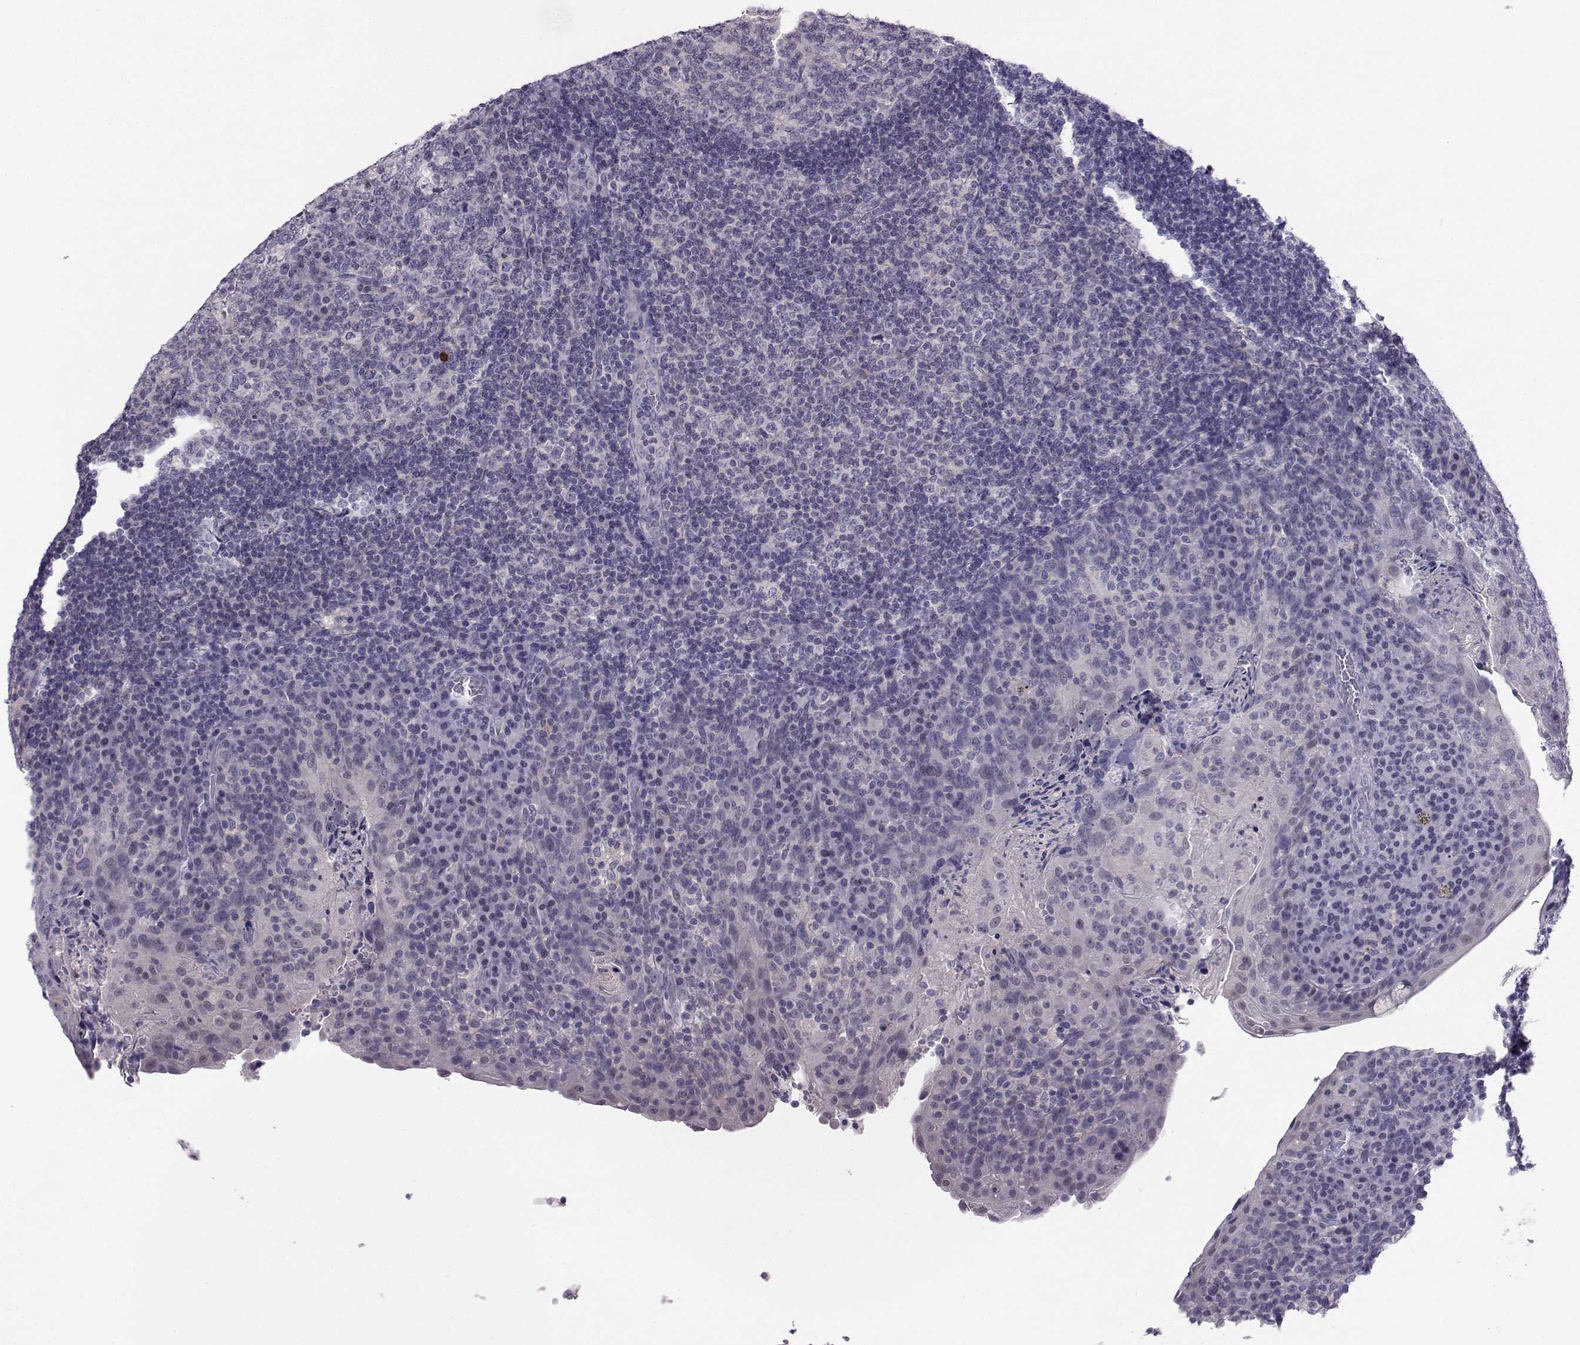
{"staining": {"intensity": "negative", "quantity": "none", "location": "none"}, "tissue": "tonsil", "cell_type": "Germinal center cells", "image_type": "normal", "snomed": [{"axis": "morphology", "description": "Normal tissue, NOS"}, {"axis": "topography", "description": "Tonsil"}], "caption": "The histopathology image demonstrates no staining of germinal center cells in unremarkable tonsil. (DAB (3,3'-diaminobenzidine) IHC, high magnification).", "gene": "MROH7", "patient": {"sex": "male", "age": 17}}